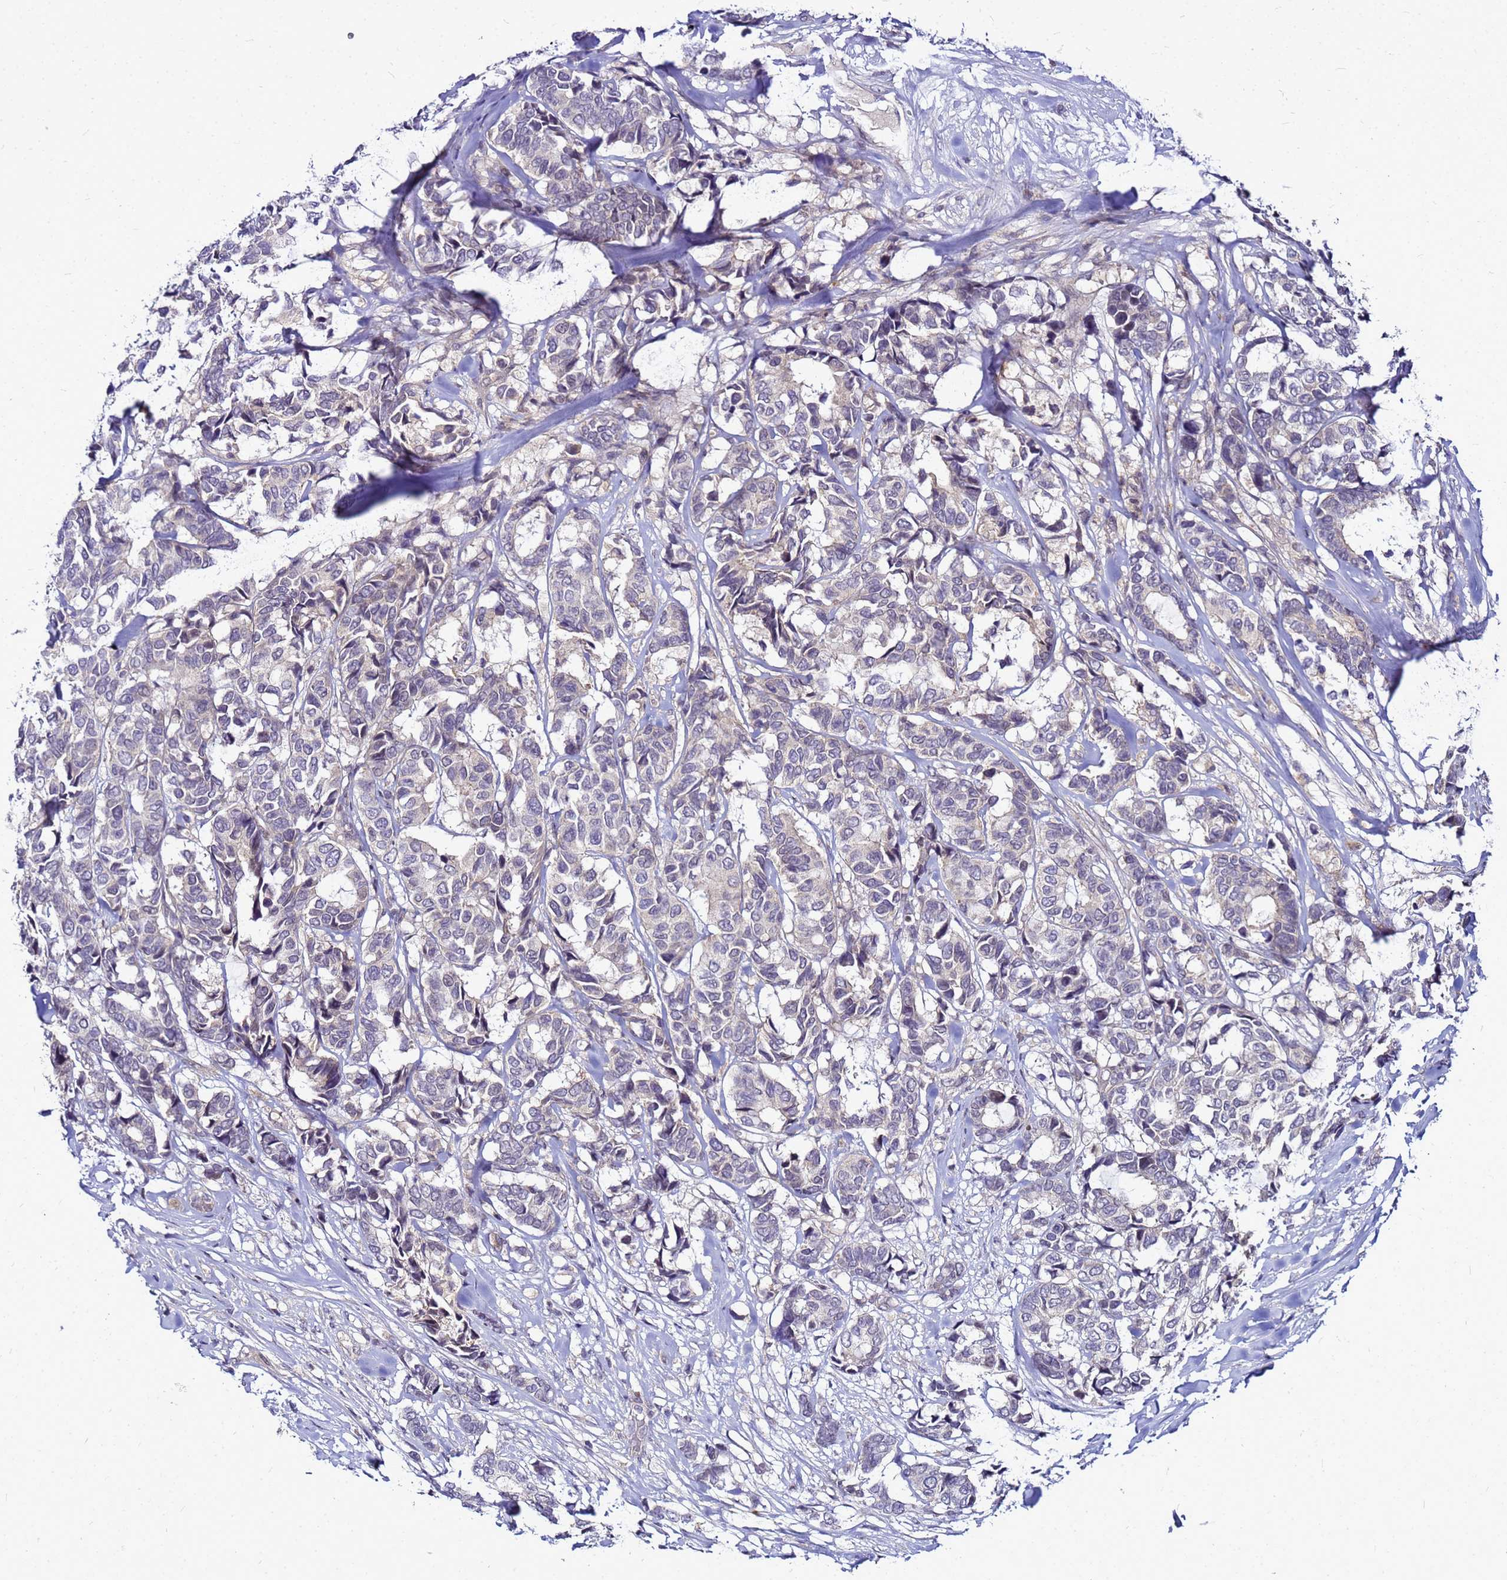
{"staining": {"intensity": "negative", "quantity": "none", "location": "none"}, "tissue": "breast cancer", "cell_type": "Tumor cells", "image_type": "cancer", "snomed": [{"axis": "morphology", "description": "Duct carcinoma"}, {"axis": "topography", "description": "Breast"}], "caption": "Tumor cells show no significant staining in breast cancer.", "gene": "SAT1", "patient": {"sex": "female", "age": 87}}